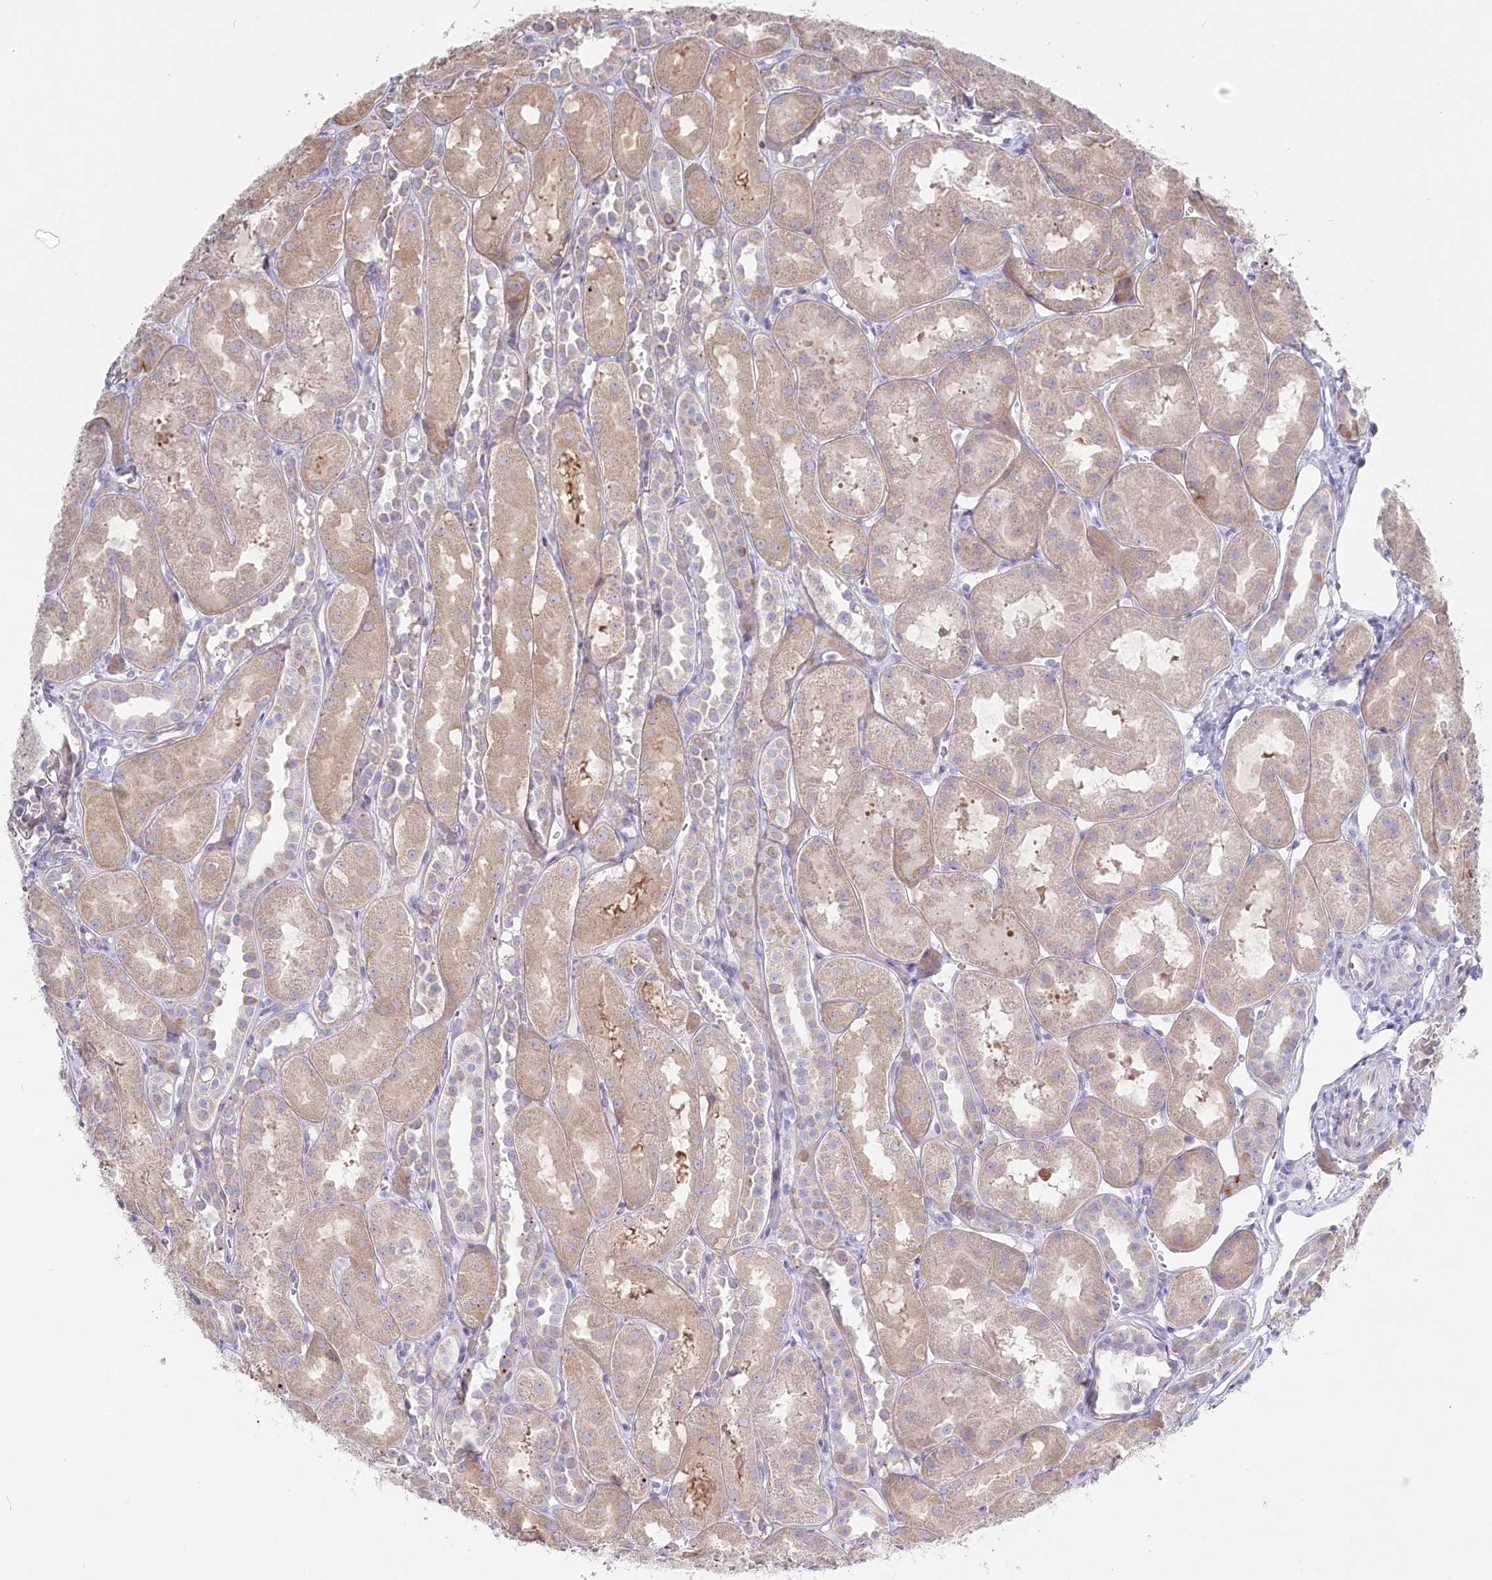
{"staining": {"intensity": "negative", "quantity": "none", "location": "none"}, "tissue": "kidney", "cell_type": "Cells in glomeruli", "image_type": "normal", "snomed": [{"axis": "morphology", "description": "Normal tissue, NOS"}, {"axis": "topography", "description": "Kidney"}, {"axis": "topography", "description": "Urinary bladder"}], "caption": "Cells in glomeruli are negative for protein expression in normal human kidney. (DAB immunohistochemistry (IHC) with hematoxylin counter stain).", "gene": "POGLUT1", "patient": {"sex": "male", "age": 16}}